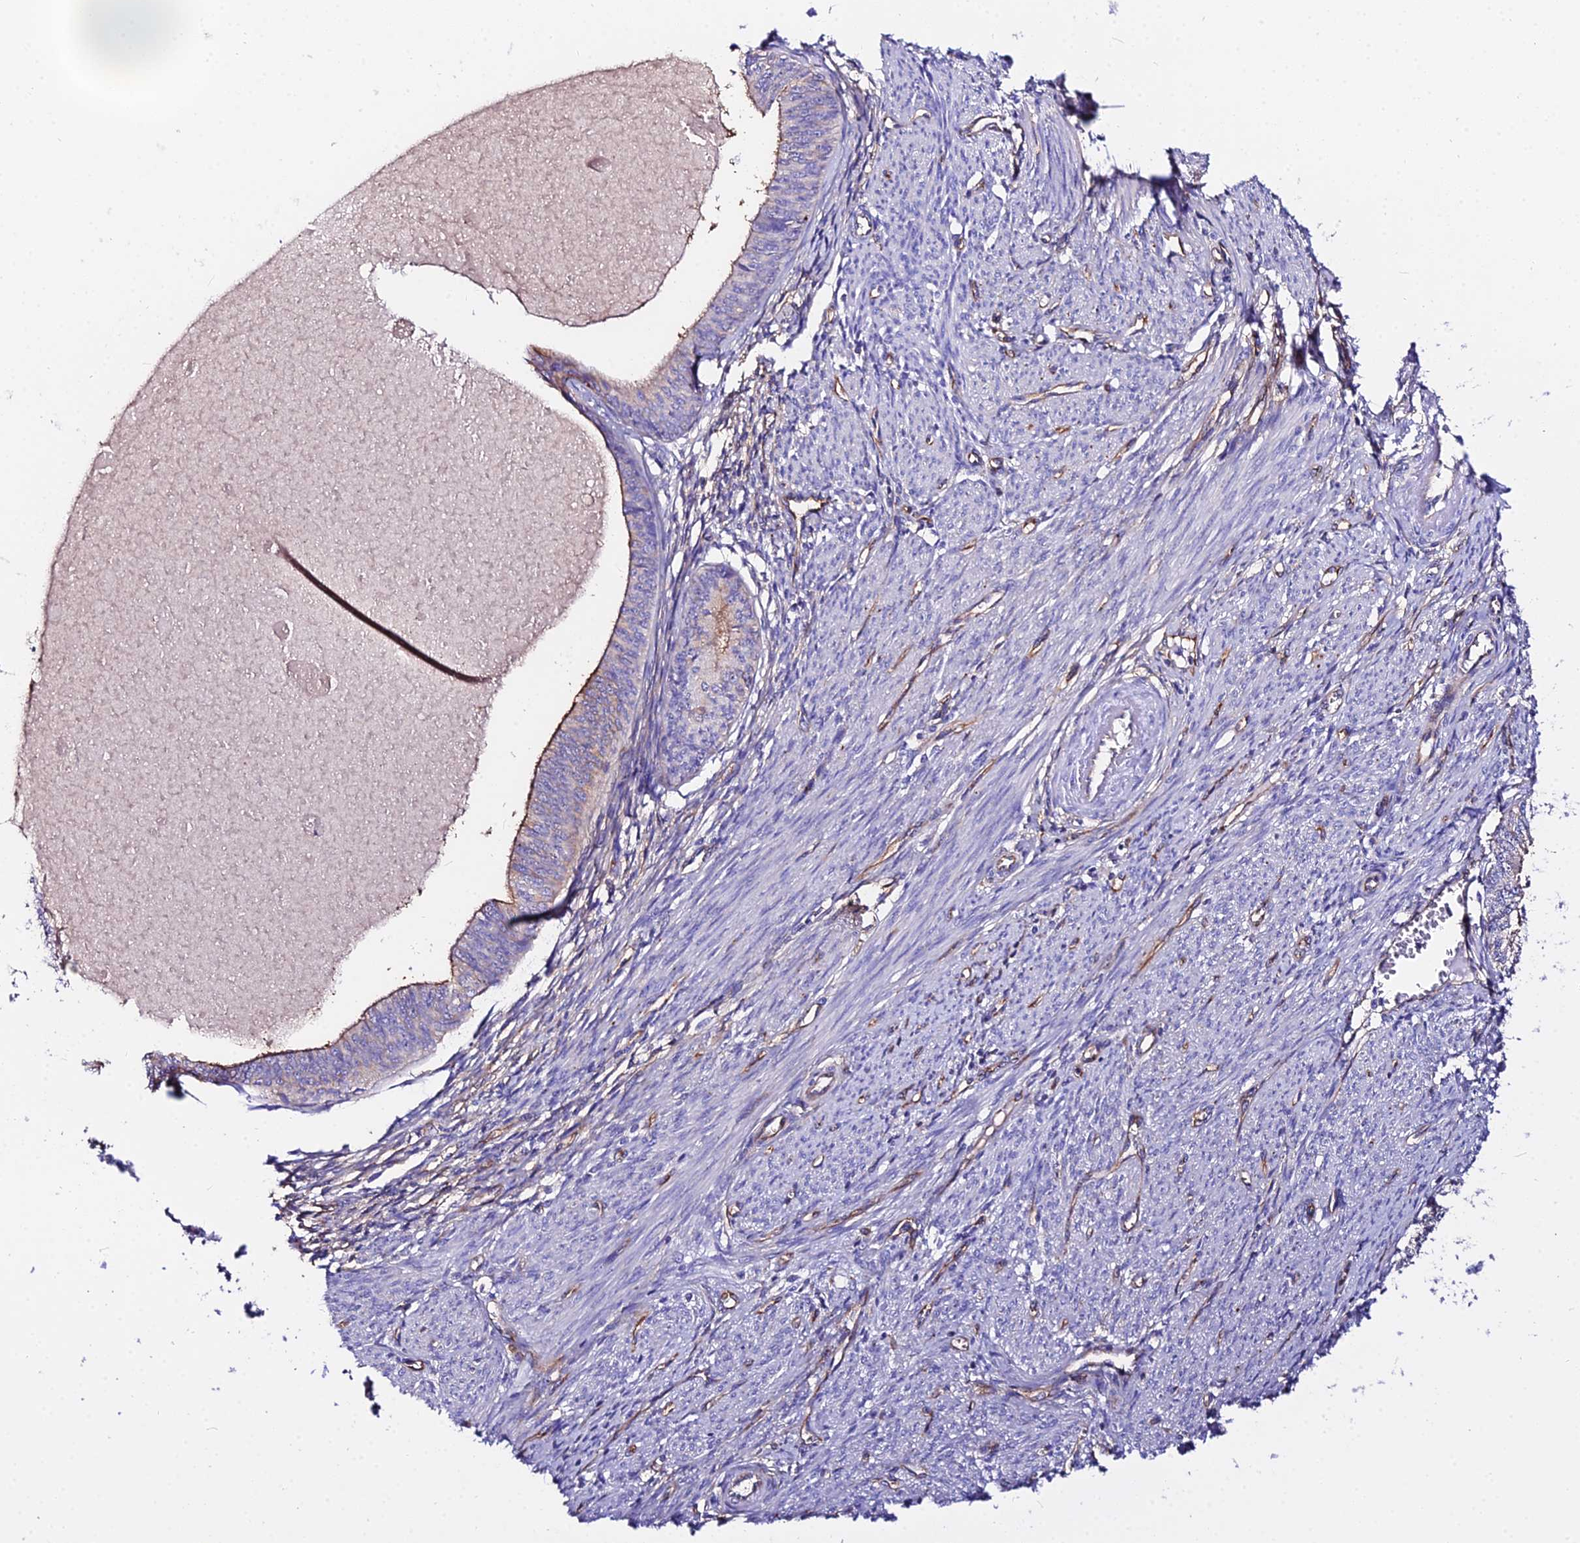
{"staining": {"intensity": "moderate", "quantity": "<25%", "location": "cytoplasmic/membranous"}, "tissue": "endometrial cancer", "cell_type": "Tumor cells", "image_type": "cancer", "snomed": [{"axis": "morphology", "description": "Adenocarcinoma, NOS"}, {"axis": "topography", "description": "Endometrium"}], "caption": "IHC micrograph of endometrial cancer (adenocarcinoma) stained for a protein (brown), which reveals low levels of moderate cytoplasmic/membranous positivity in about <25% of tumor cells.", "gene": "DAW1", "patient": {"sex": "female", "age": 68}}